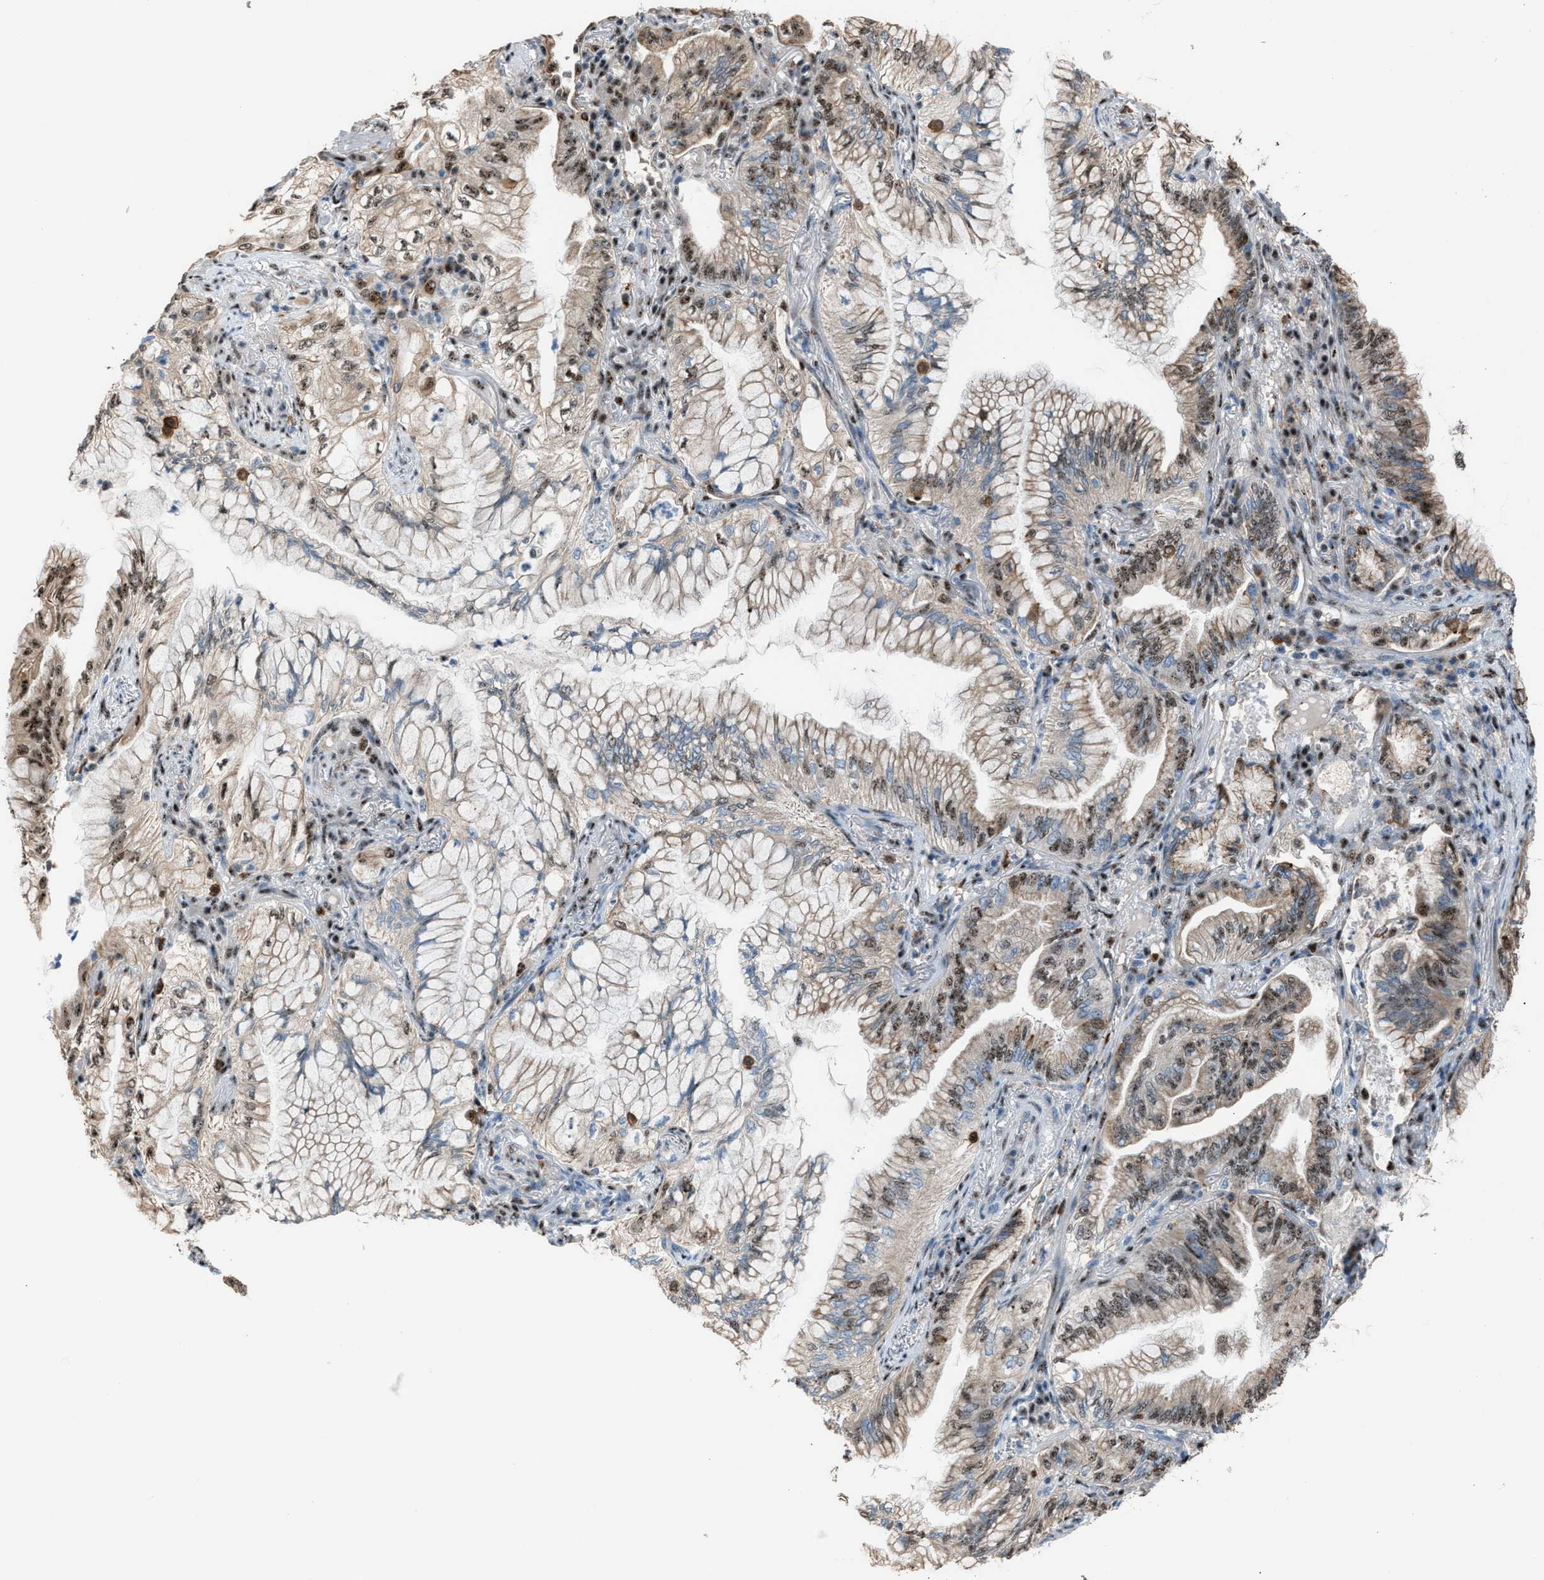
{"staining": {"intensity": "moderate", "quantity": ">75%", "location": "cytoplasmic/membranous,nuclear"}, "tissue": "lung cancer", "cell_type": "Tumor cells", "image_type": "cancer", "snomed": [{"axis": "morphology", "description": "Adenocarcinoma, NOS"}, {"axis": "topography", "description": "Lung"}], "caption": "Immunohistochemical staining of human lung adenocarcinoma displays medium levels of moderate cytoplasmic/membranous and nuclear protein staining in about >75% of tumor cells.", "gene": "CENPP", "patient": {"sex": "female", "age": 70}}